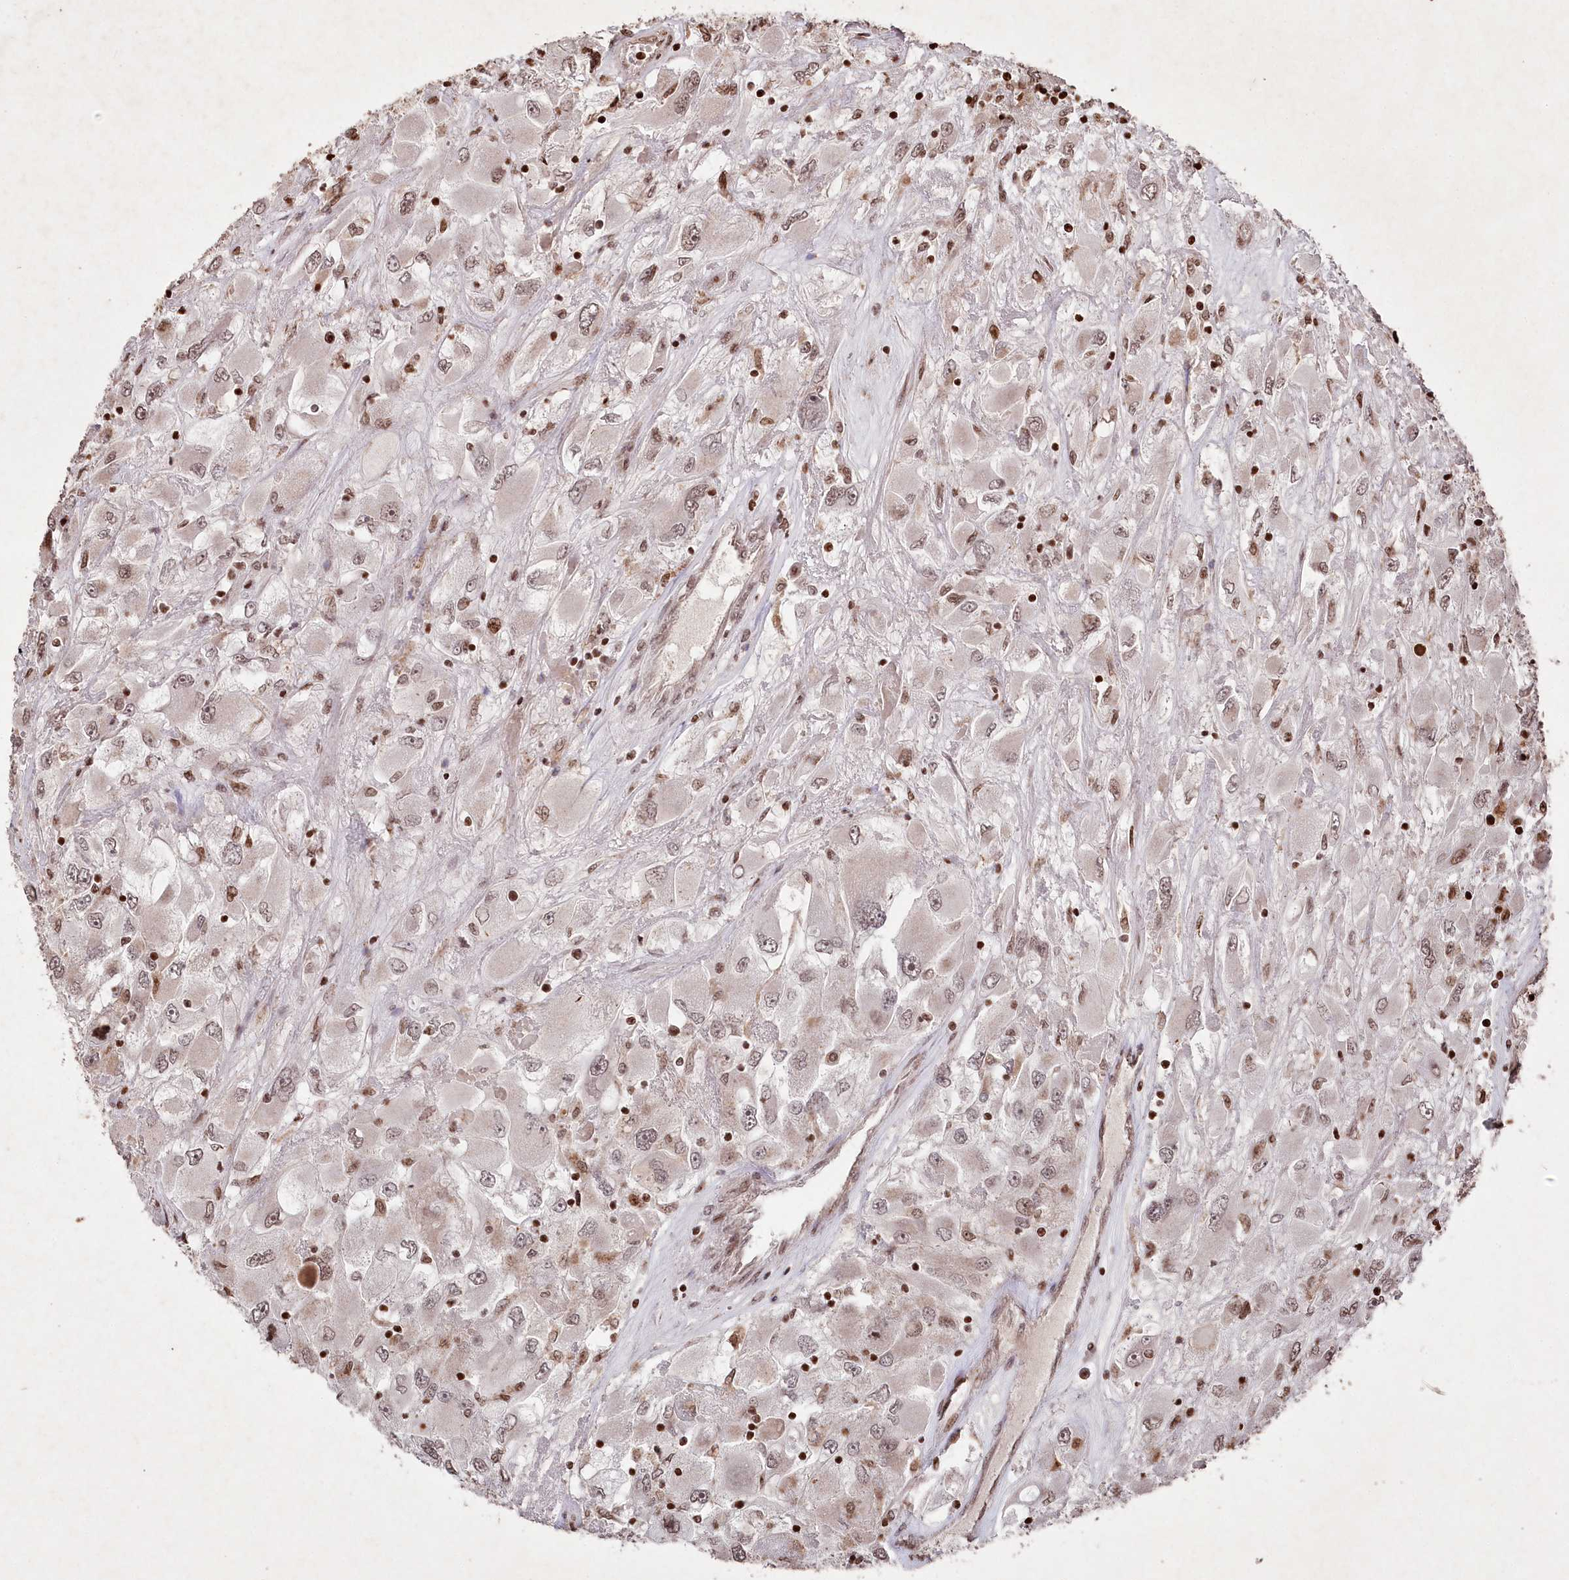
{"staining": {"intensity": "weak", "quantity": ">75%", "location": "nuclear"}, "tissue": "renal cancer", "cell_type": "Tumor cells", "image_type": "cancer", "snomed": [{"axis": "morphology", "description": "Adenocarcinoma, NOS"}, {"axis": "topography", "description": "Kidney"}], "caption": "Adenocarcinoma (renal) stained with immunohistochemistry (IHC) displays weak nuclear positivity in approximately >75% of tumor cells.", "gene": "CCSER2", "patient": {"sex": "female", "age": 52}}